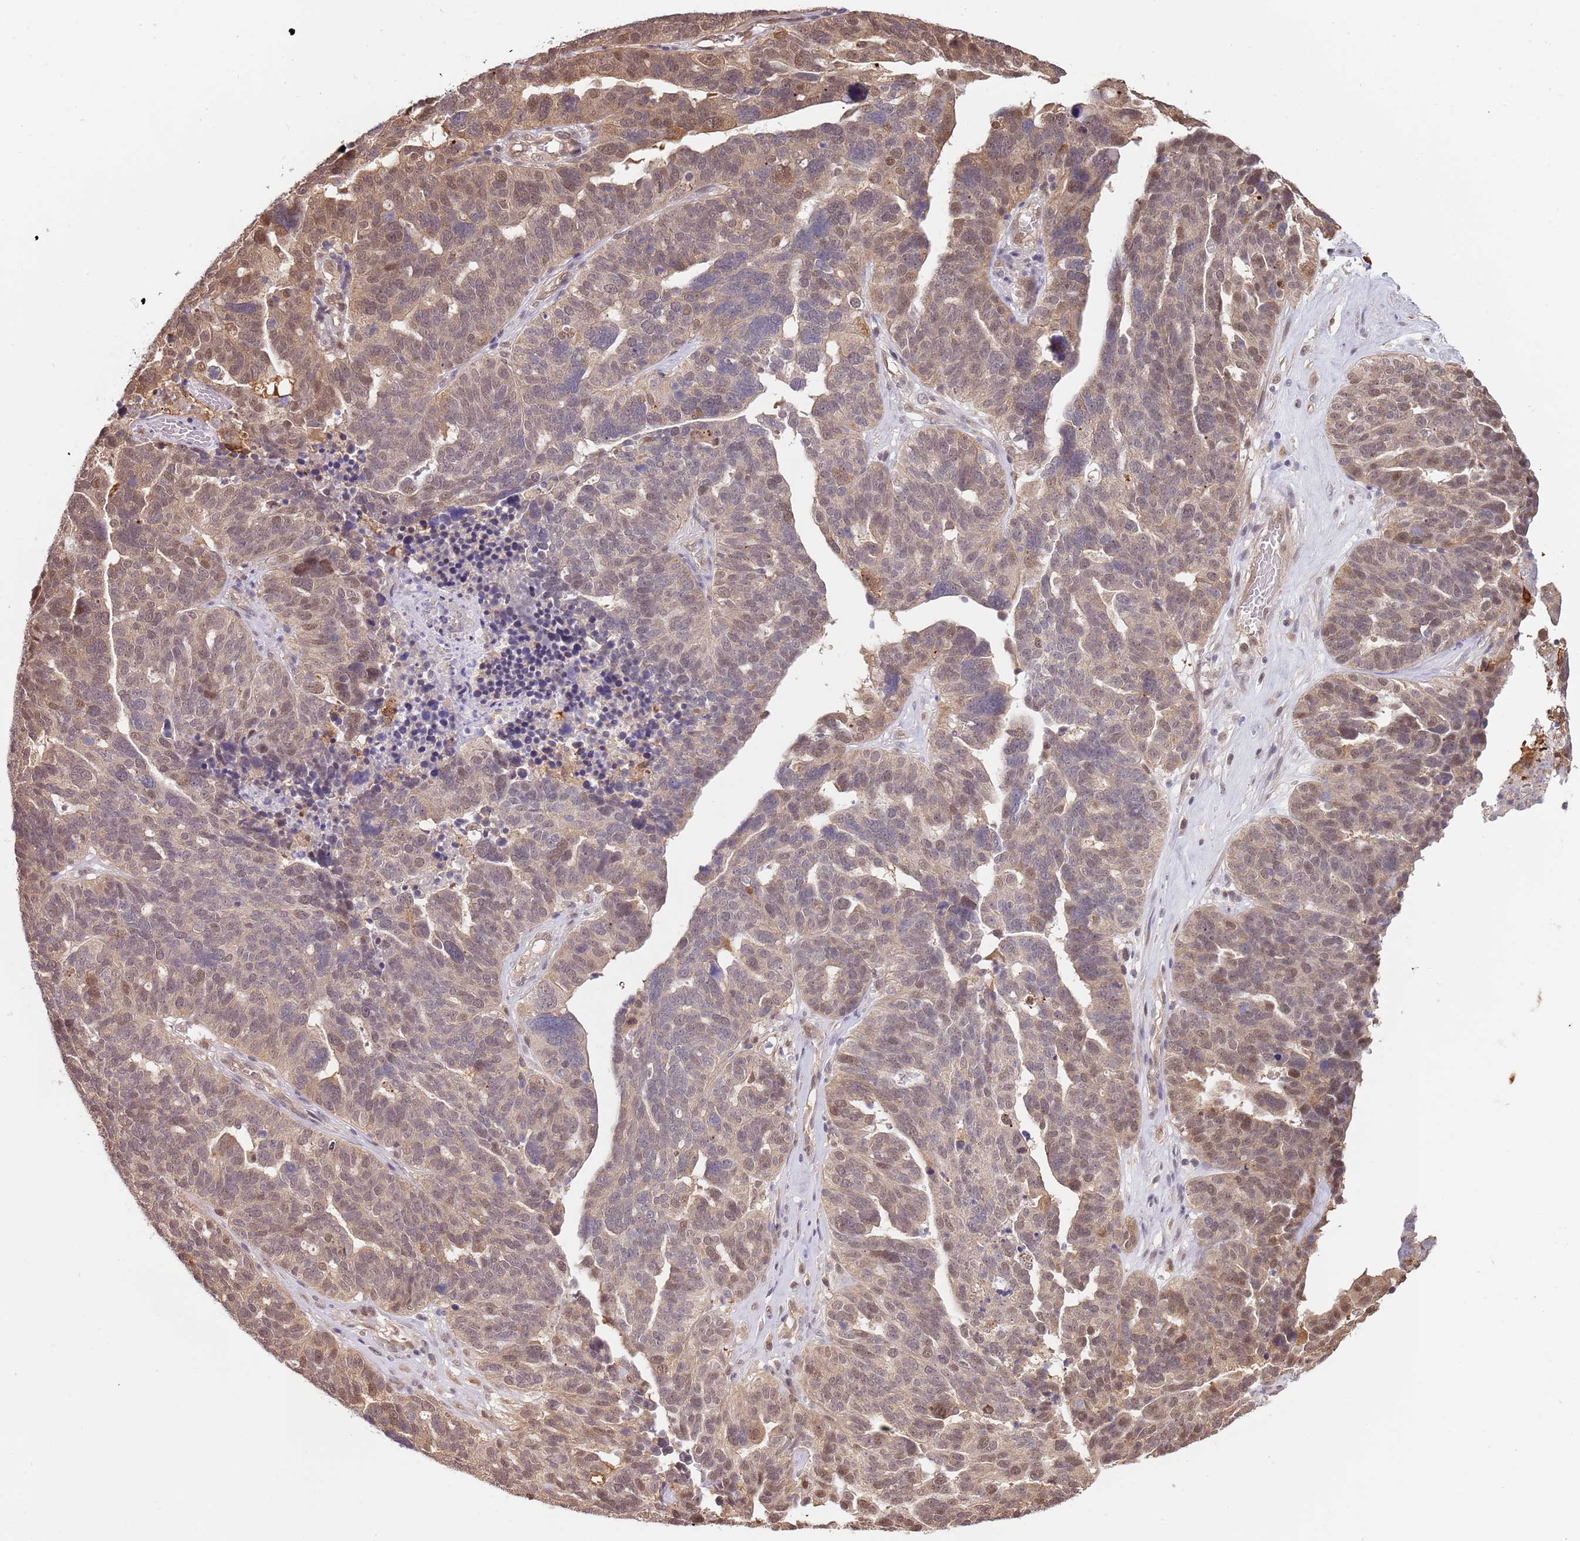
{"staining": {"intensity": "moderate", "quantity": "<25%", "location": "nuclear"}, "tissue": "ovarian cancer", "cell_type": "Tumor cells", "image_type": "cancer", "snomed": [{"axis": "morphology", "description": "Cystadenocarcinoma, serous, NOS"}, {"axis": "topography", "description": "Ovary"}], "caption": "Ovarian cancer stained with DAB (3,3'-diaminobenzidine) immunohistochemistry shows low levels of moderate nuclear staining in approximately <25% of tumor cells.", "gene": "PLSCR5", "patient": {"sex": "female", "age": 59}}